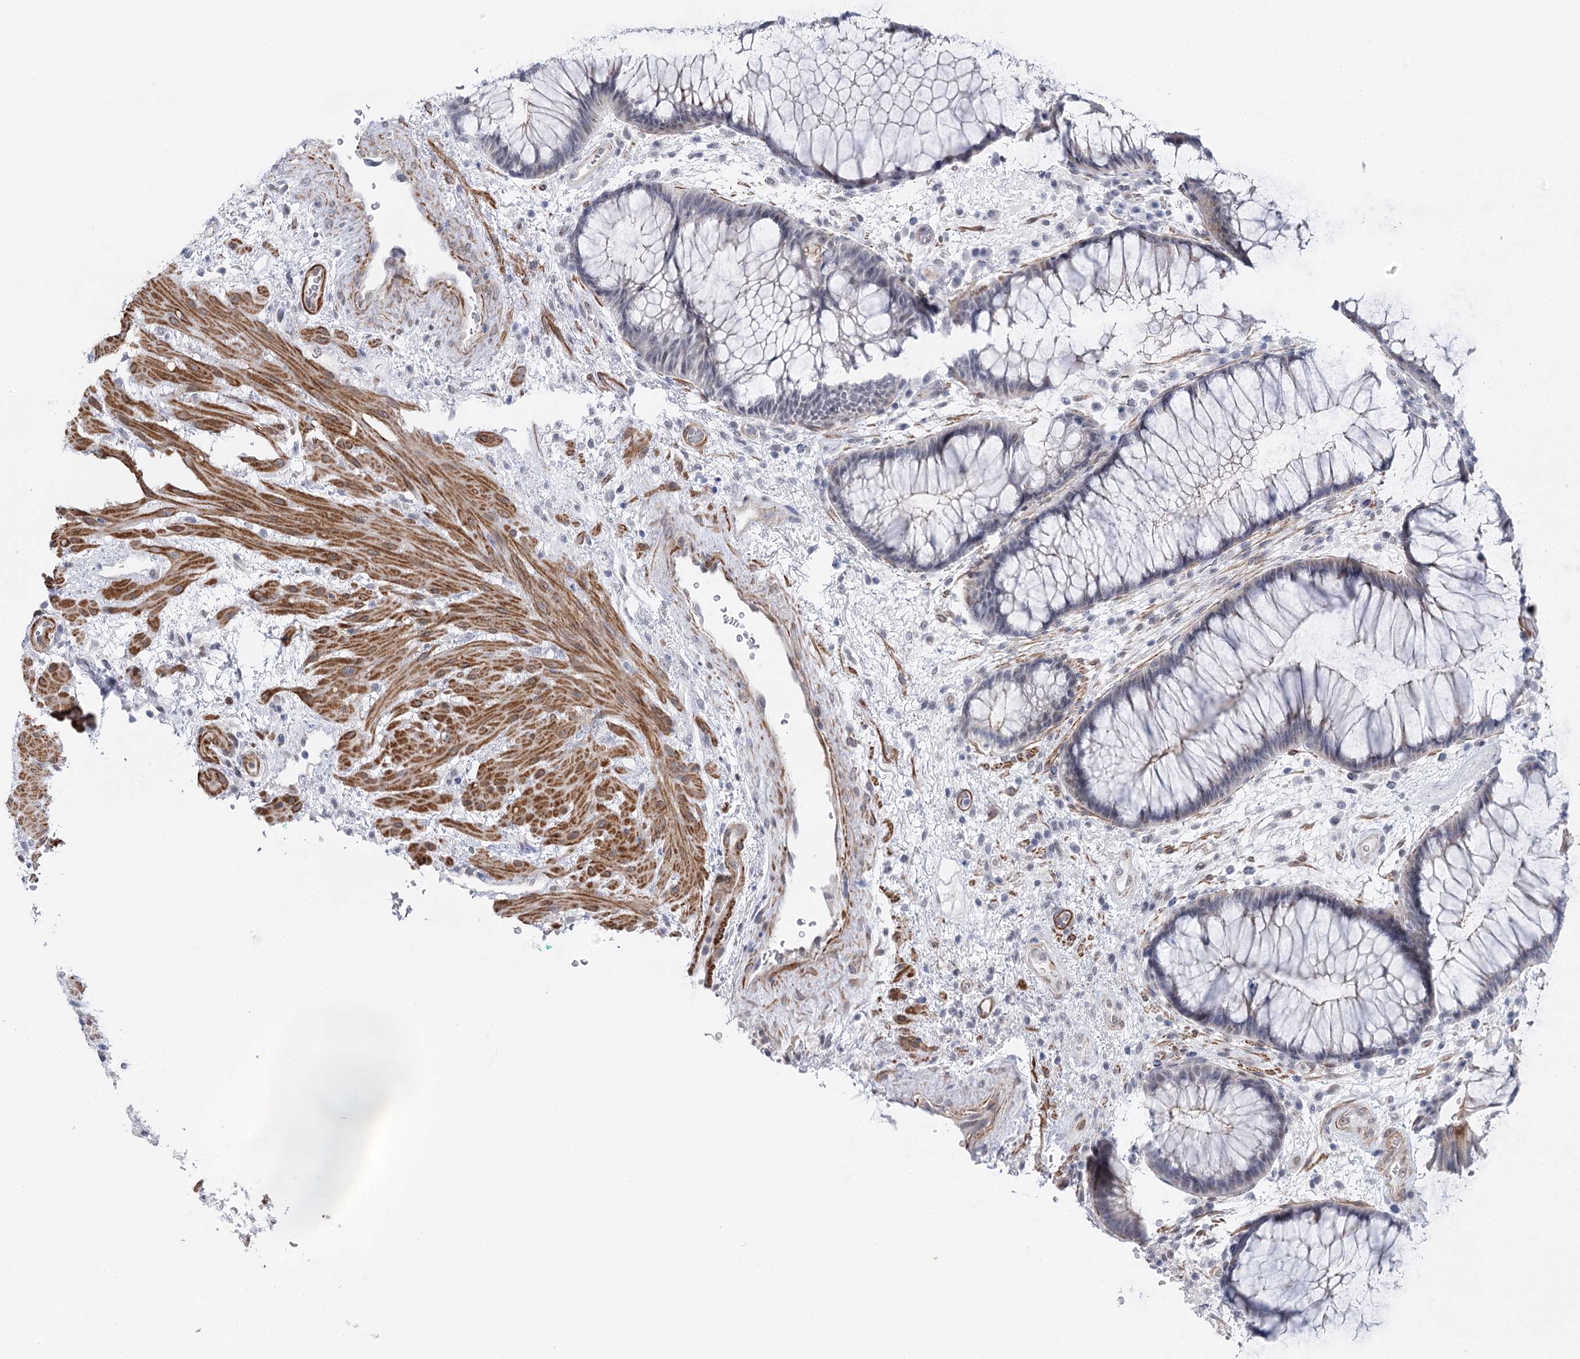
{"staining": {"intensity": "weak", "quantity": "<25%", "location": "cytoplasmic/membranous"}, "tissue": "rectum", "cell_type": "Glandular cells", "image_type": "normal", "snomed": [{"axis": "morphology", "description": "Normal tissue, NOS"}, {"axis": "topography", "description": "Rectum"}], "caption": "An immunohistochemistry image of unremarkable rectum is shown. There is no staining in glandular cells of rectum.", "gene": "AGXT2", "patient": {"sex": "male", "age": 51}}